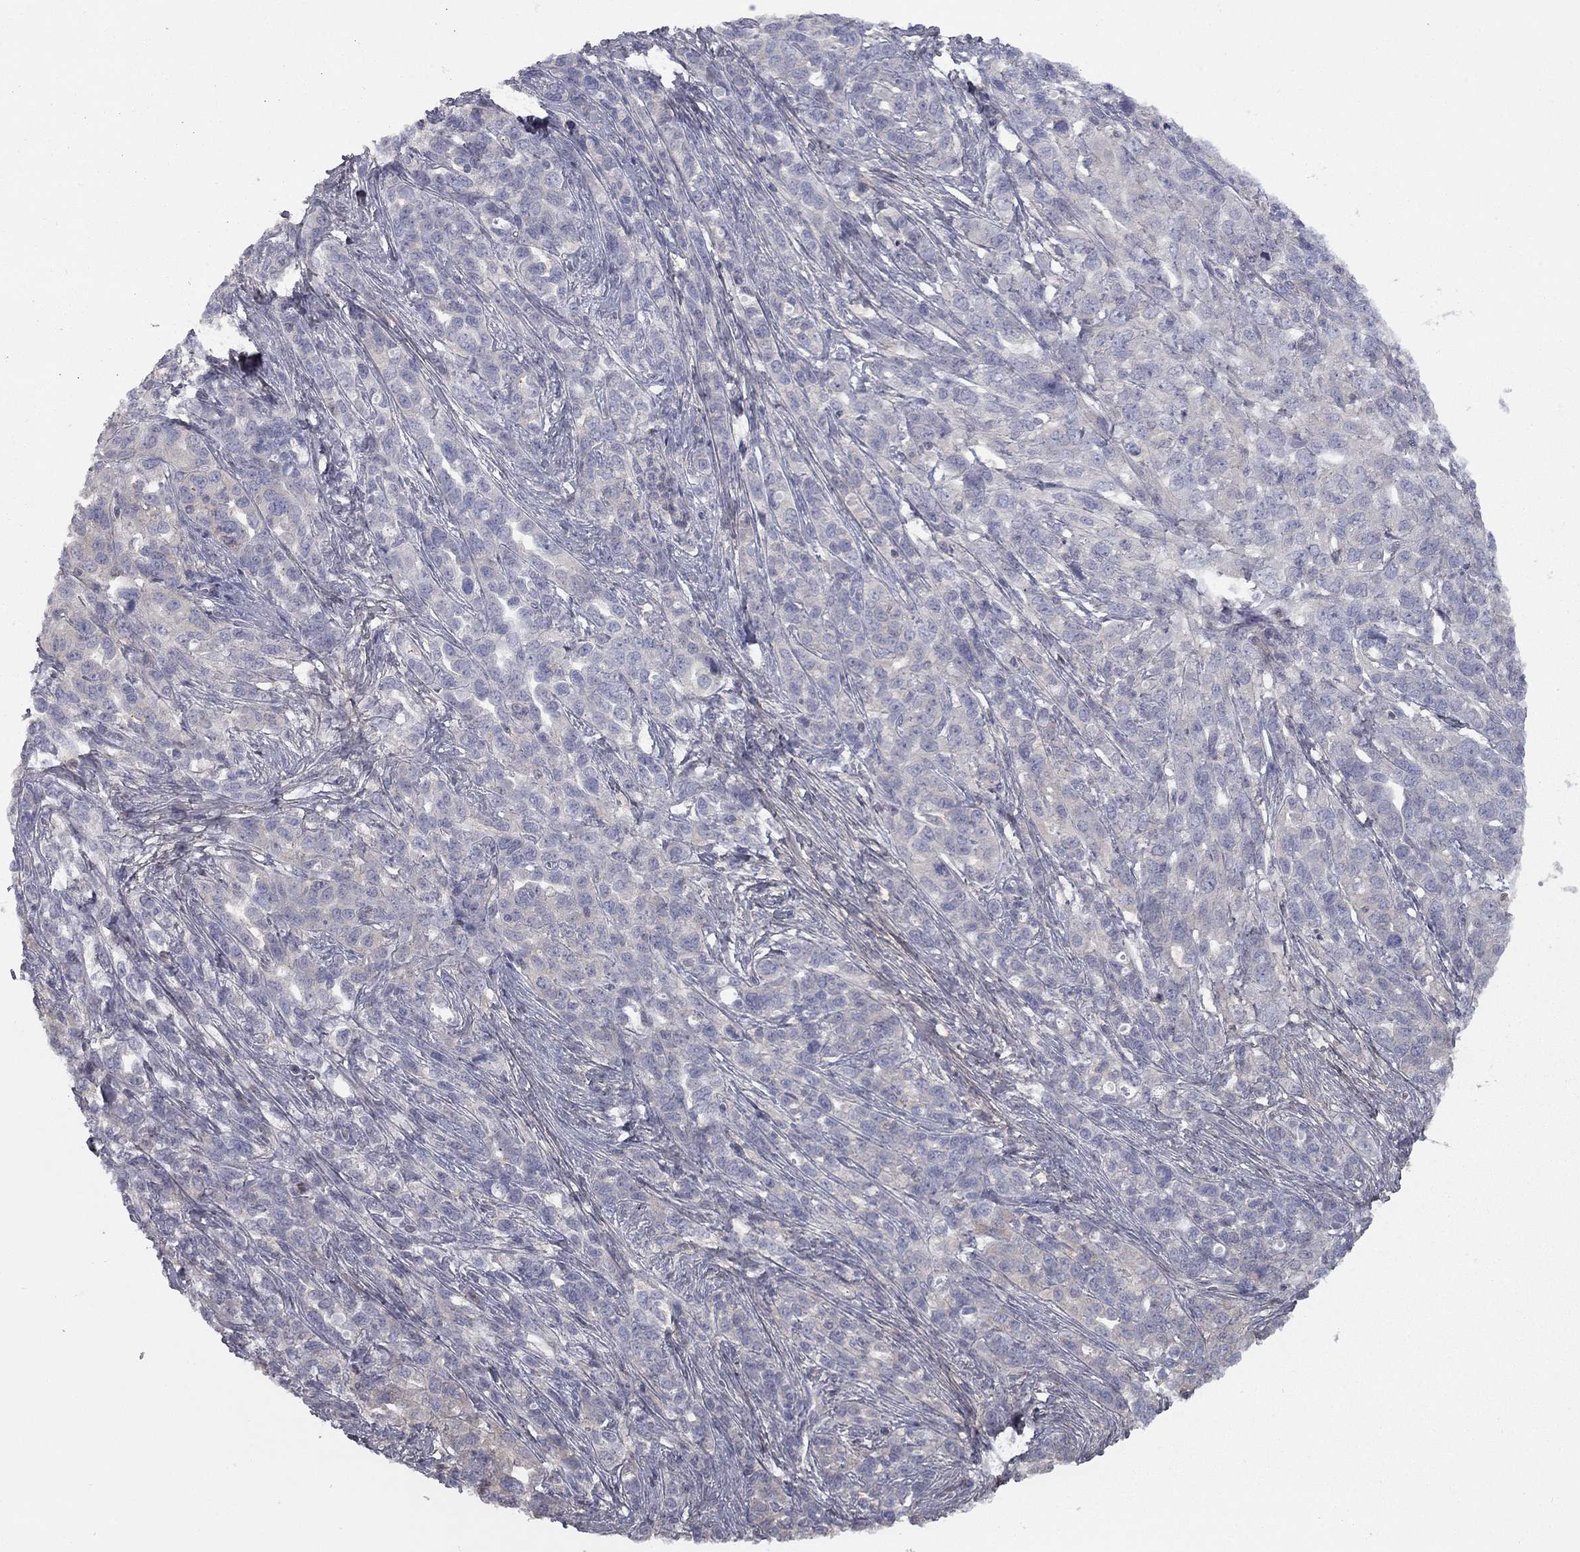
{"staining": {"intensity": "weak", "quantity": "<25%", "location": "cytoplasmic/membranous"}, "tissue": "ovarian cancer", "cell_type": "Tumor cells", "image_type": "cancer", "snomed": [{"axis": "morphology", "description": "Cystadenocarcinoma, serous, NOS"}, {"axis": "topography", "description": "Ovary"}], "caption": "Immunohistochemistry of human ovarian serous cystadenocarcinoma demonstrates no staining in tumor cells.", "gene": "DUSP7", "patient": {"sex": "female", "age": 71}}